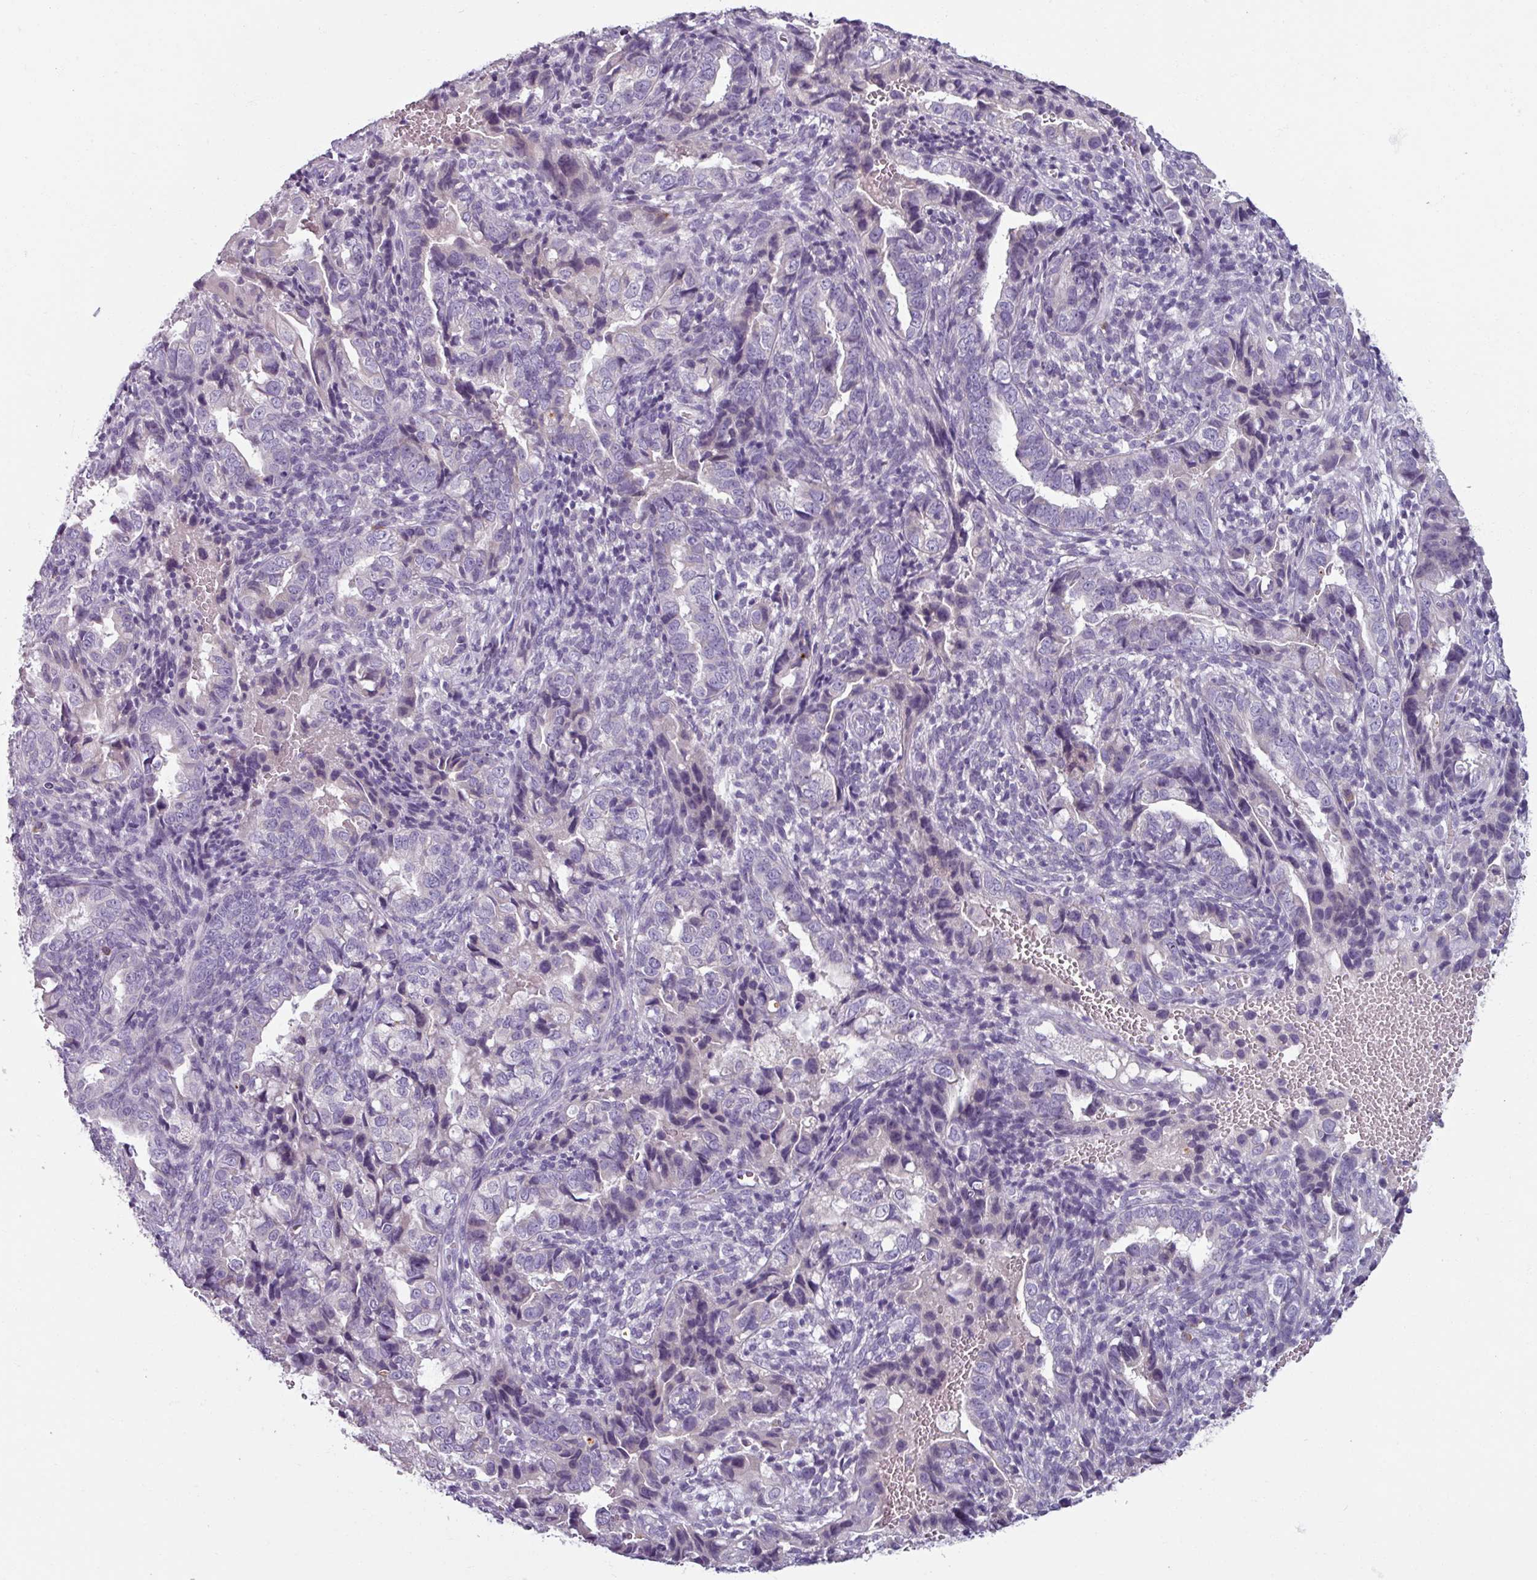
{"staining": {"intensity": "negative", "quantity": "none", "location": "none"}, "tissue": "endometrial cancer", "cell_type": "Tumor cells", "image_type": "cancer", "snomed": [{"axis": "morphology", "description": "Adenocarcinoma, NOS"}, {"axis": "topography", "description": "Endometrium"}], "caption": "The image demonstrates no staining of tumor cells in endometrial cancer (adenocarcinoma). Brightfield microscopy of immunohistochemistry (IHC) stained with DAB (brown) and hematoxylin (blue), captured at high magnification.", "gene": "SMIM11", "patient": {"sex": "female", "age": 57}}